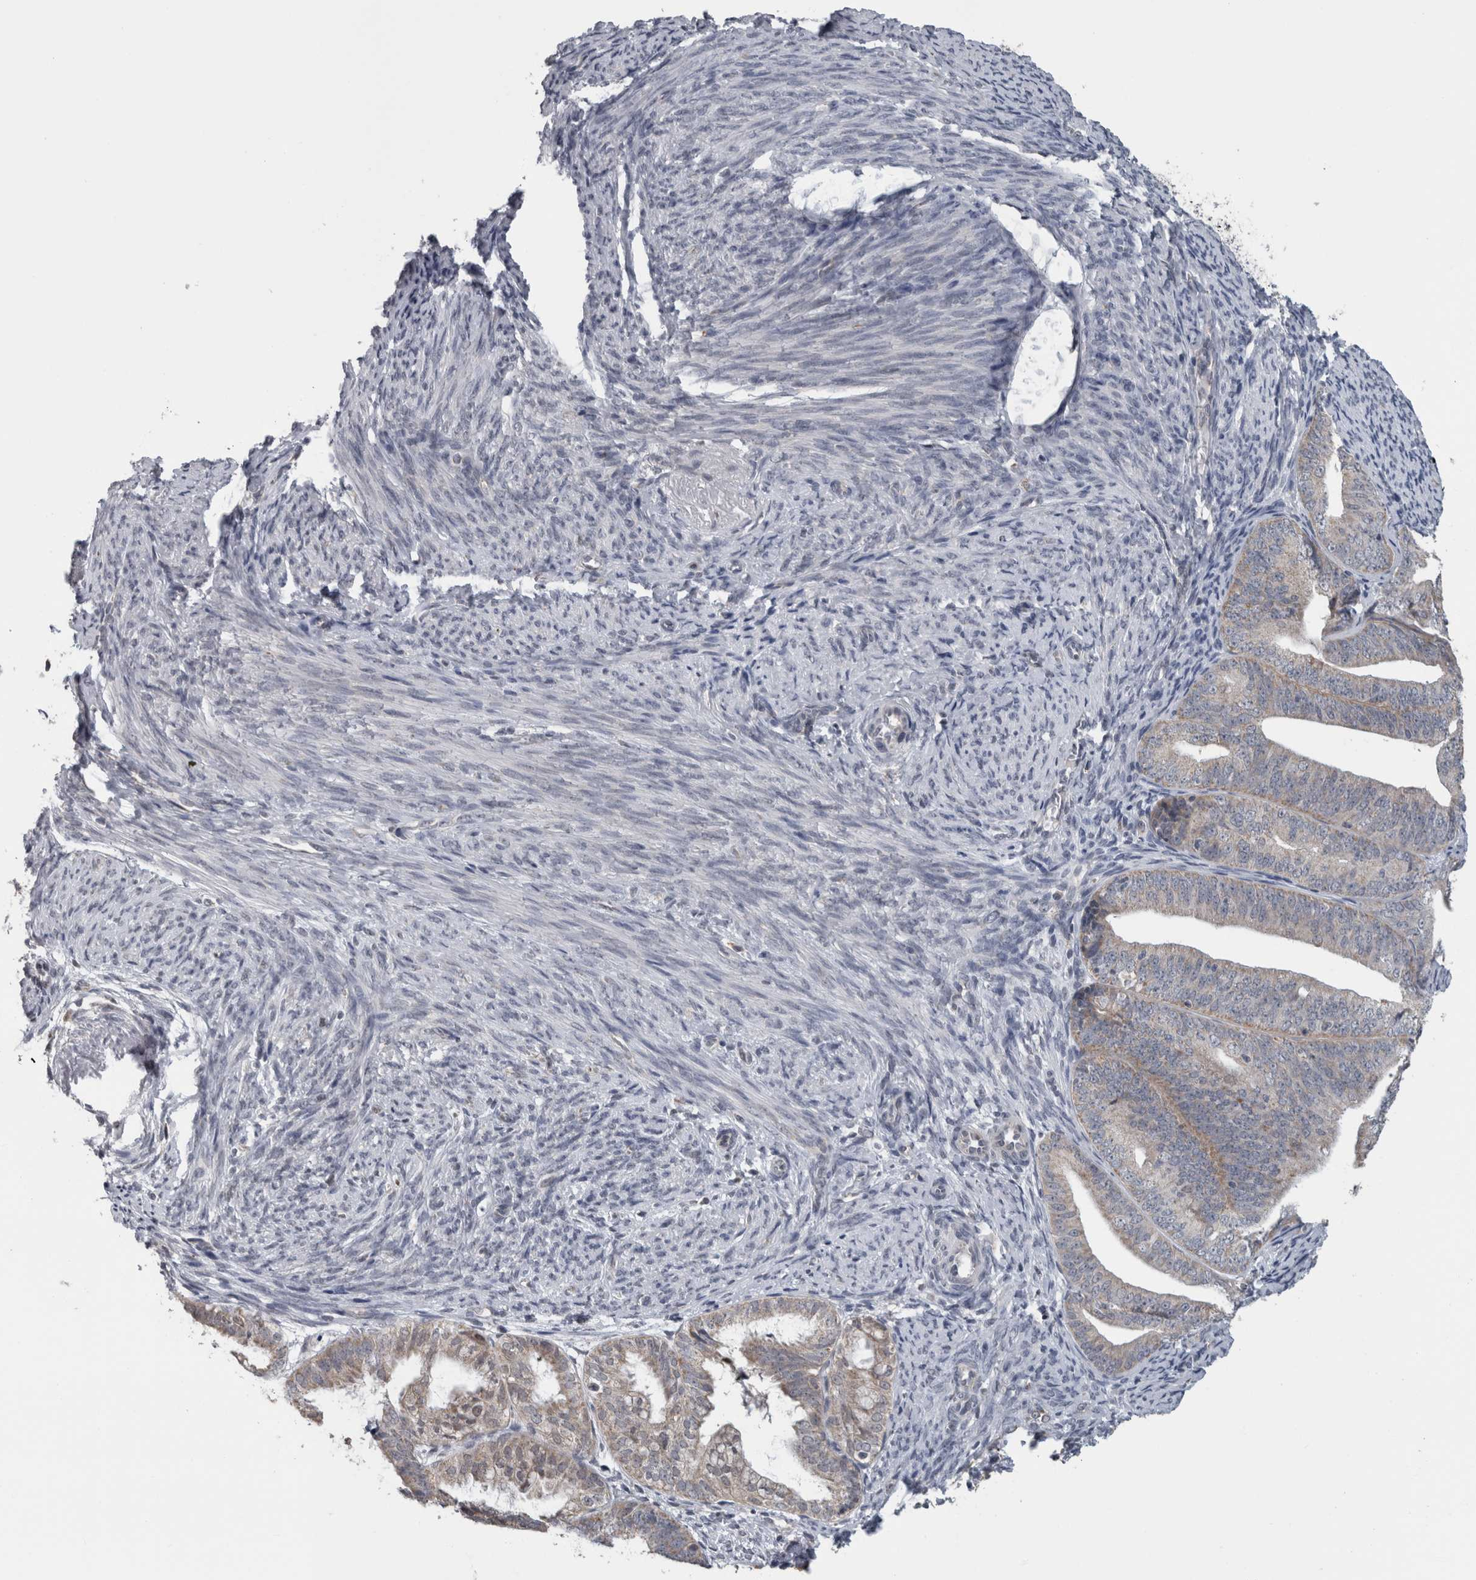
{"staining": {"intensity": "weak", "quantity": "25%-75%", "location": "cytoplasmic/membranous"}, "tissue": "endometrial cancer", "cell_type": "Tumor cells", "image_type": "cancer", "snomed": [{"axis": "morphology", "description": "Adenocarcinoma, NOS"}, {"axis": "topography", "description": "Endometrium"}], "caption": "Endometrial cancer (adenocarcinoma) stained for a protein (brown) exhibits weak cytoplasmic/membranous positive positivity in approximately 25%-75% of tumor cells.", "gene": "OR2K2", "patient": {"sex": "female", "age": 63}}